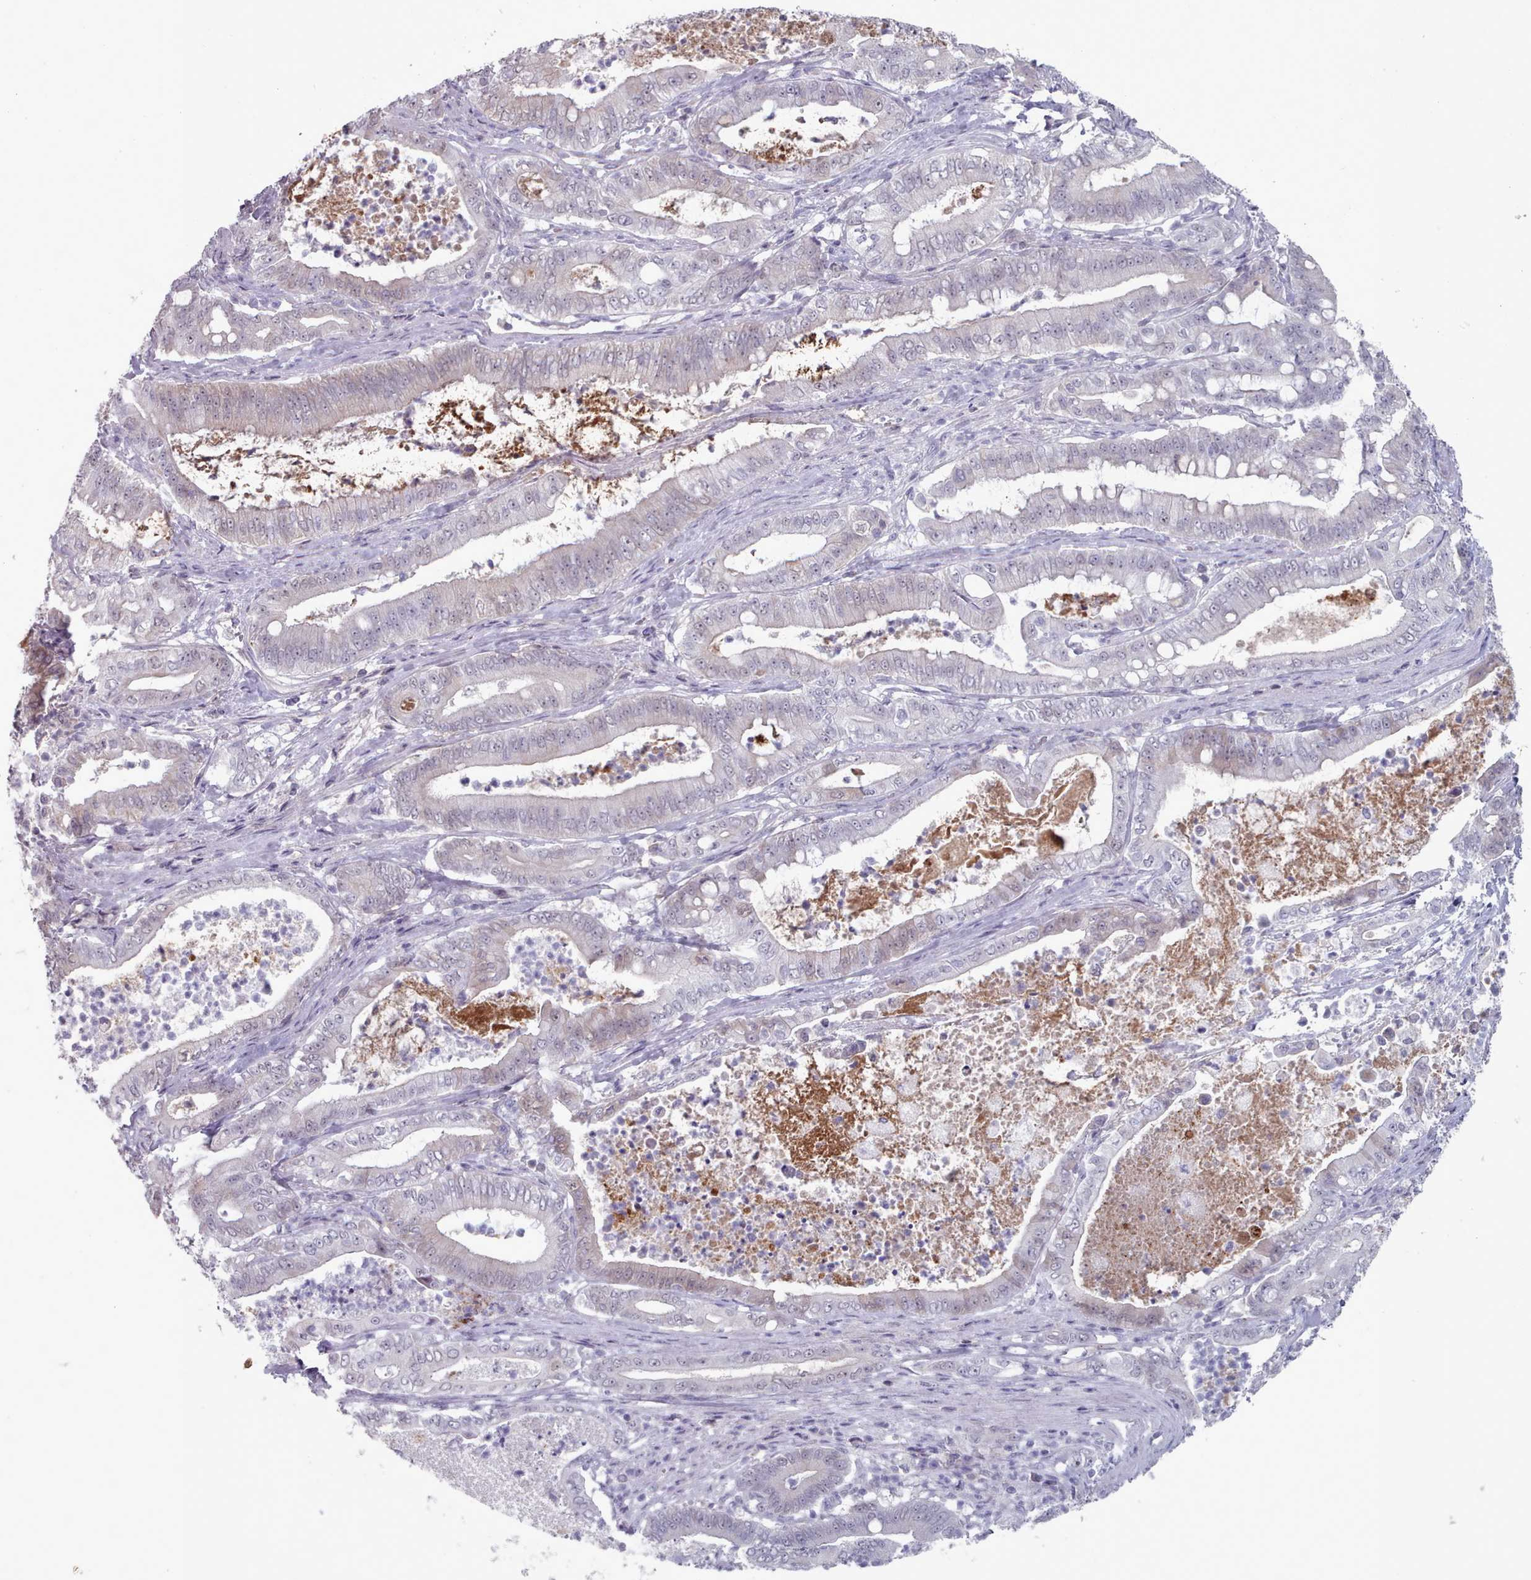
{"staining": {"intensity": "negative", "quantity": "none", "location": "none"}, "tissue": "pancreatic cancer", "cell_type": "Tumor cells", "image_type": "cancer", "snomed": [{"axis": "morphology", "description": "Adenocarcinoma, NOS"}, {"axis": "topography", "description": "Pancreas"}], "caption": "Immunohistochemistry photomicrograph of human pancreatic cancer (adenocarcinoma) stained for a protein (brown), which reveals no staining in tumor cells. Brightfield microscopy of immunohistochemistry (IHC) stained with DAB (3,3'-diaminobenzidine) (brown) and hematoxylin (blue), captured at high magnification.", "gene": "TRARG1", "patient": {"sex": "male", "age": 71}}